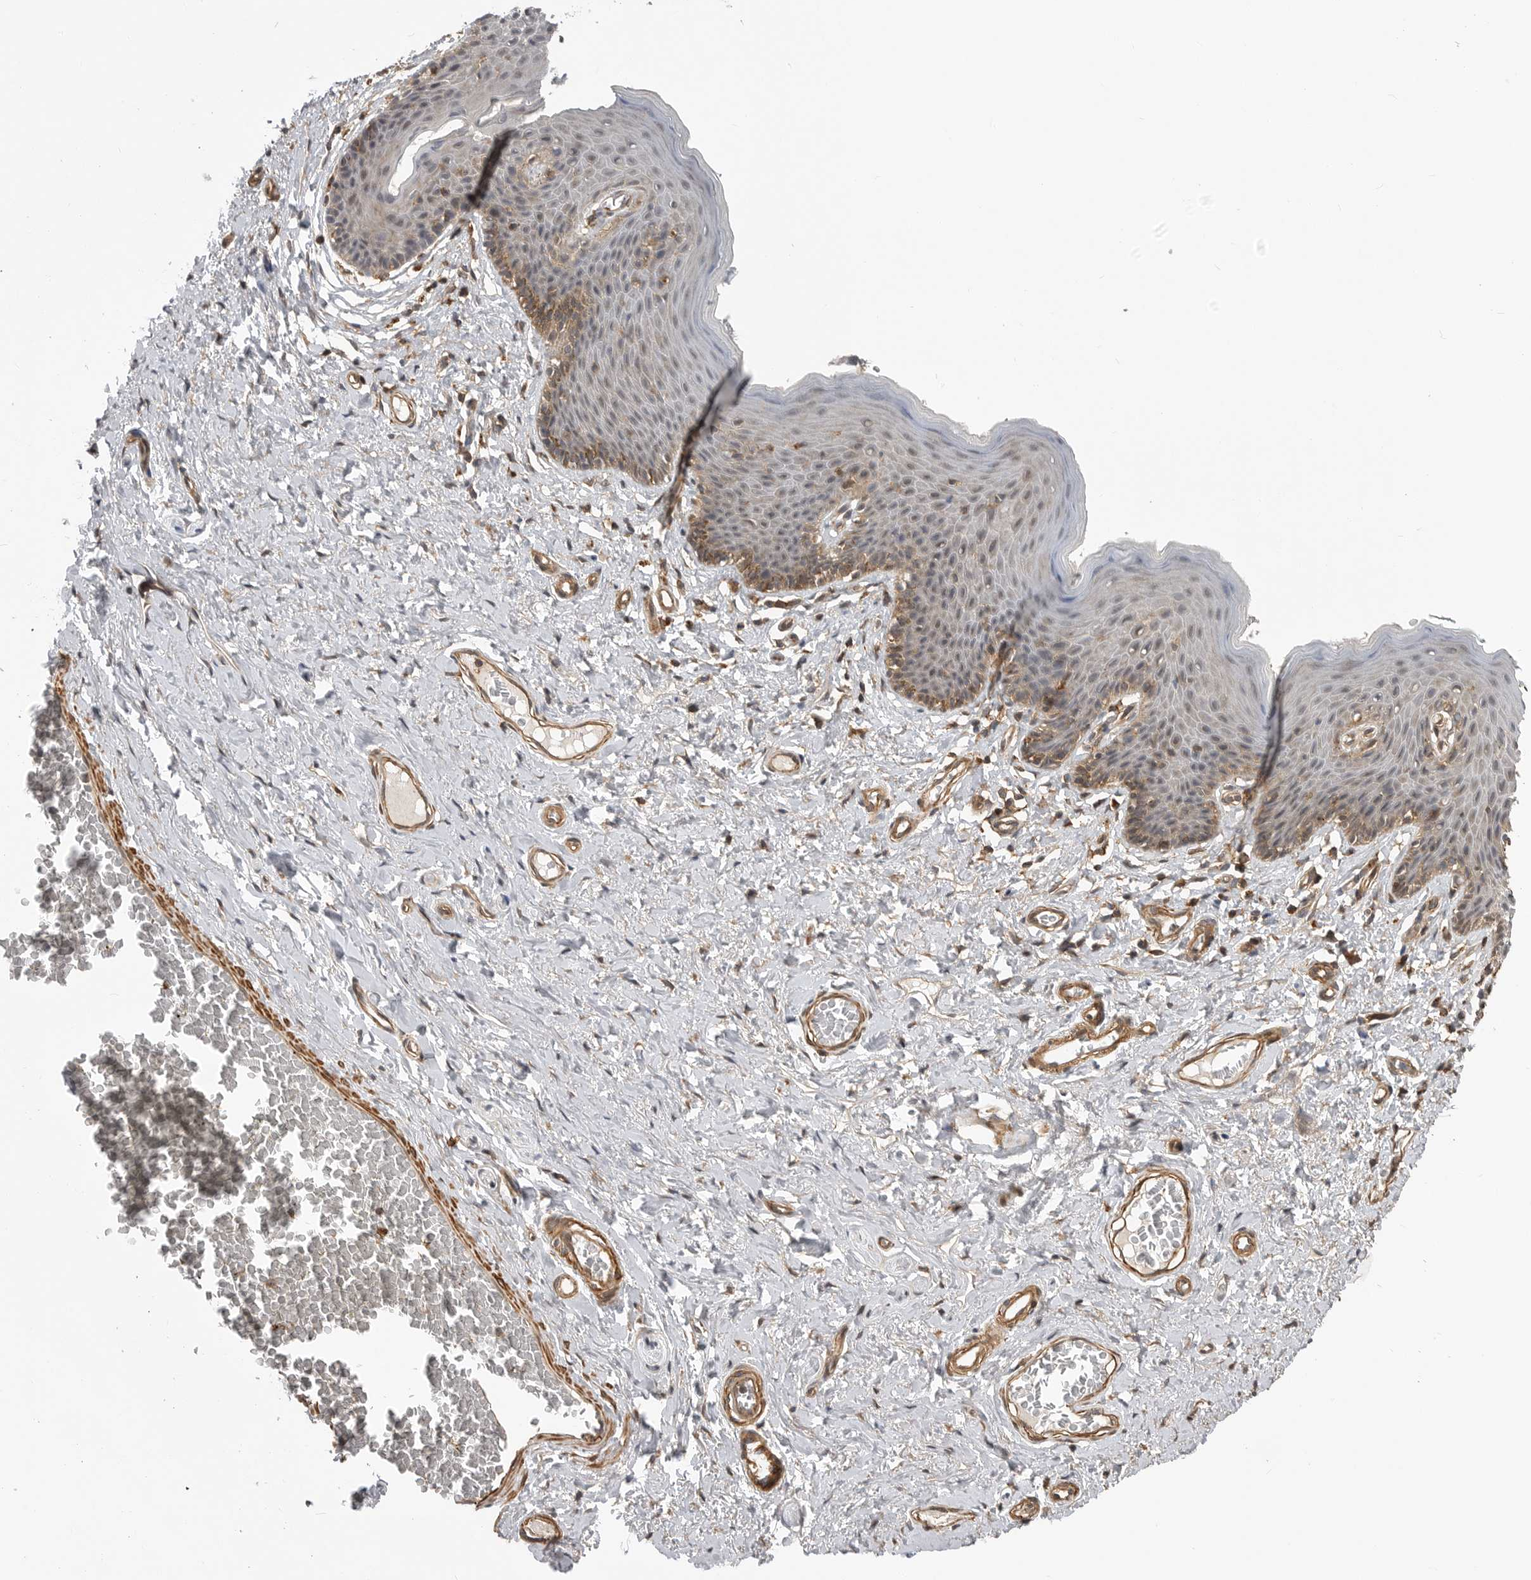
{"staining": {"intensity": "moderate", "quantity": "<25%", "location": "cytoplasmic/membranous"}, "tissue": "skin", "cell_type": "Epidermal cells", "image_type": "normal", "snomed": [{"axis": "morphology", "description": "Normal tissue, NOS"}, {"axis": "topography", "description": "Vulva"}], "caption": "Skin was stained to show a protein in brown. There is low levels of moderate cytoplasmic/membranous staining in approximately <25% of epidermal cells.", "gene": "TRIM56", "patient": {"sex": "female", "age": 66}}